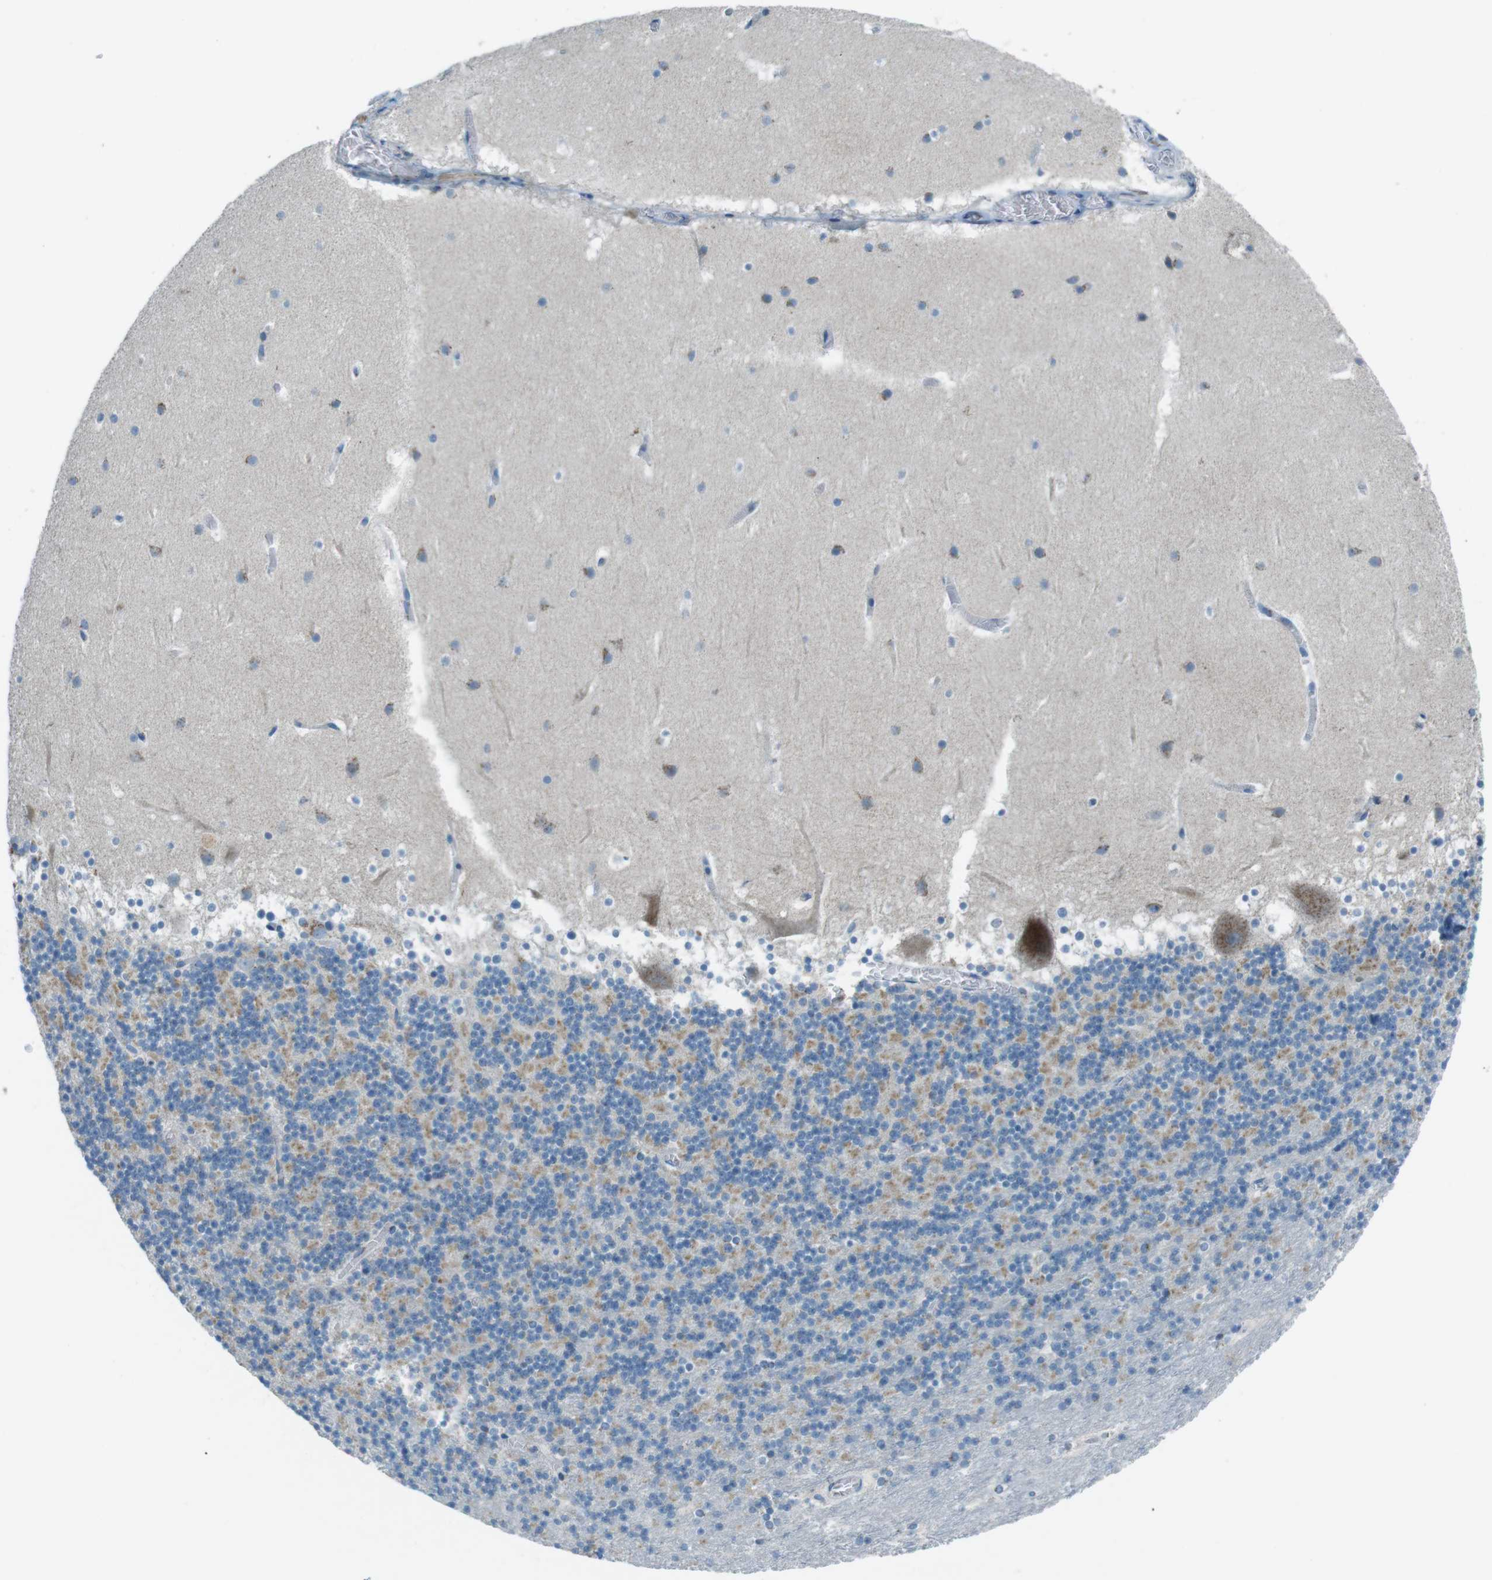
{"staining": {"intensity": "weak", "quantity": "25%-75%", "location": "cytoplasmic/membranous"}, "tissue": "cerebellum", "cell_type": "Cells in granular layer", "image_type": "normal", "snomed": [{"axis": "morphology", "description": "Normal tissue, NOS"}, {"axis": "topography", "description": "Cerebellum"}], "caption": "Weak cytoplasmic/membranous staining for a protein is present in approximately 25%-75% of cells in granular layer of benign cerebellum using IHC.", "gene": "TXNDC15", "patient": {"sex": "male", "age": 45}}